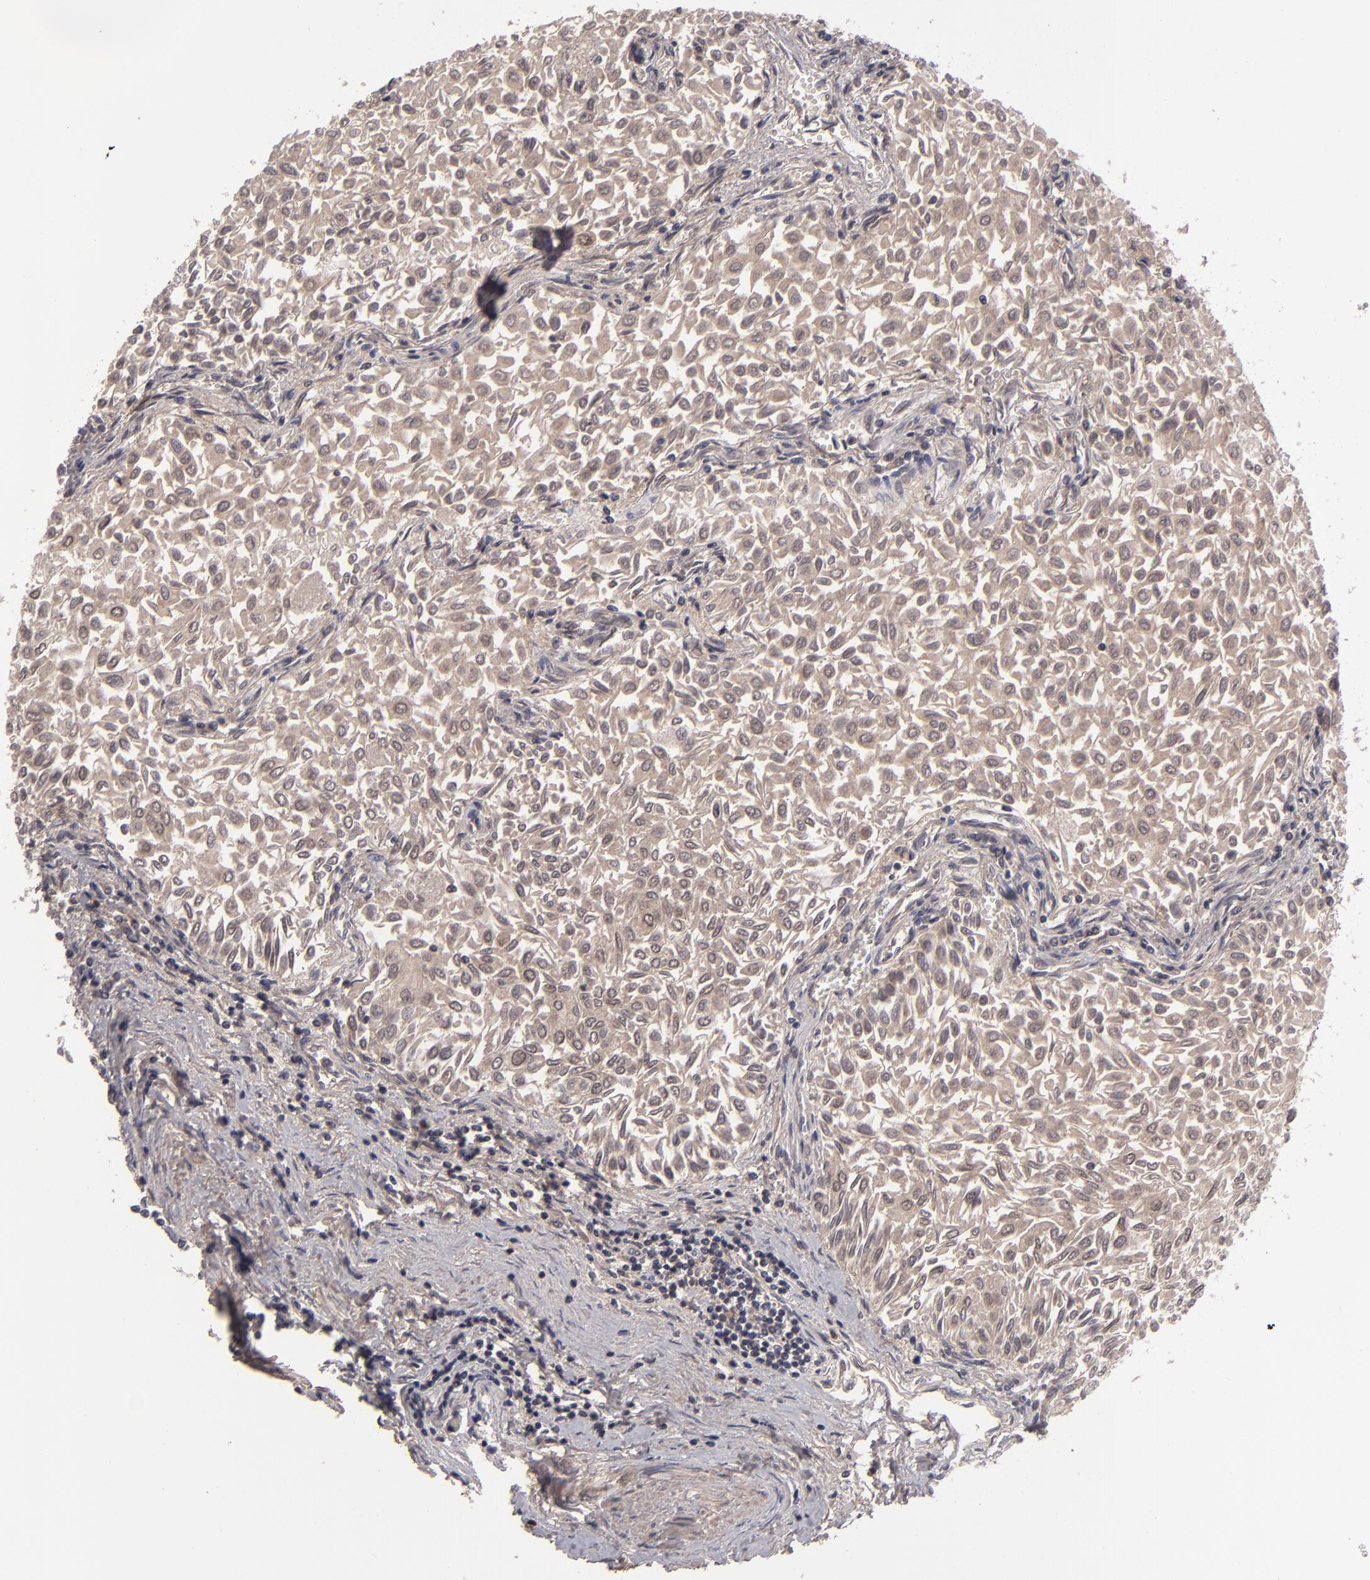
{"staining": {"intensity": "moderate", "quantity": ">75%", "location": "cytoplasmic/membranous"}, "tissue": "urothelial cancer", "cell_type": "Tumor cells", "image_type": "cancer", "snomed": [{"axis": "morphology", "description": "Urothelial carcinoma, Low grade"}, {"axis": "topography", "description": "Urinary bladder"}], "caption": "Urothelial carcinoma (low-grade) stained for a protein (brown) exhibits moderate cytoplasmic/membranous positive positivity in about >75% of tumor cells.", "gene": "TYMS", "patient": {"sex": "male", "age": 64}}